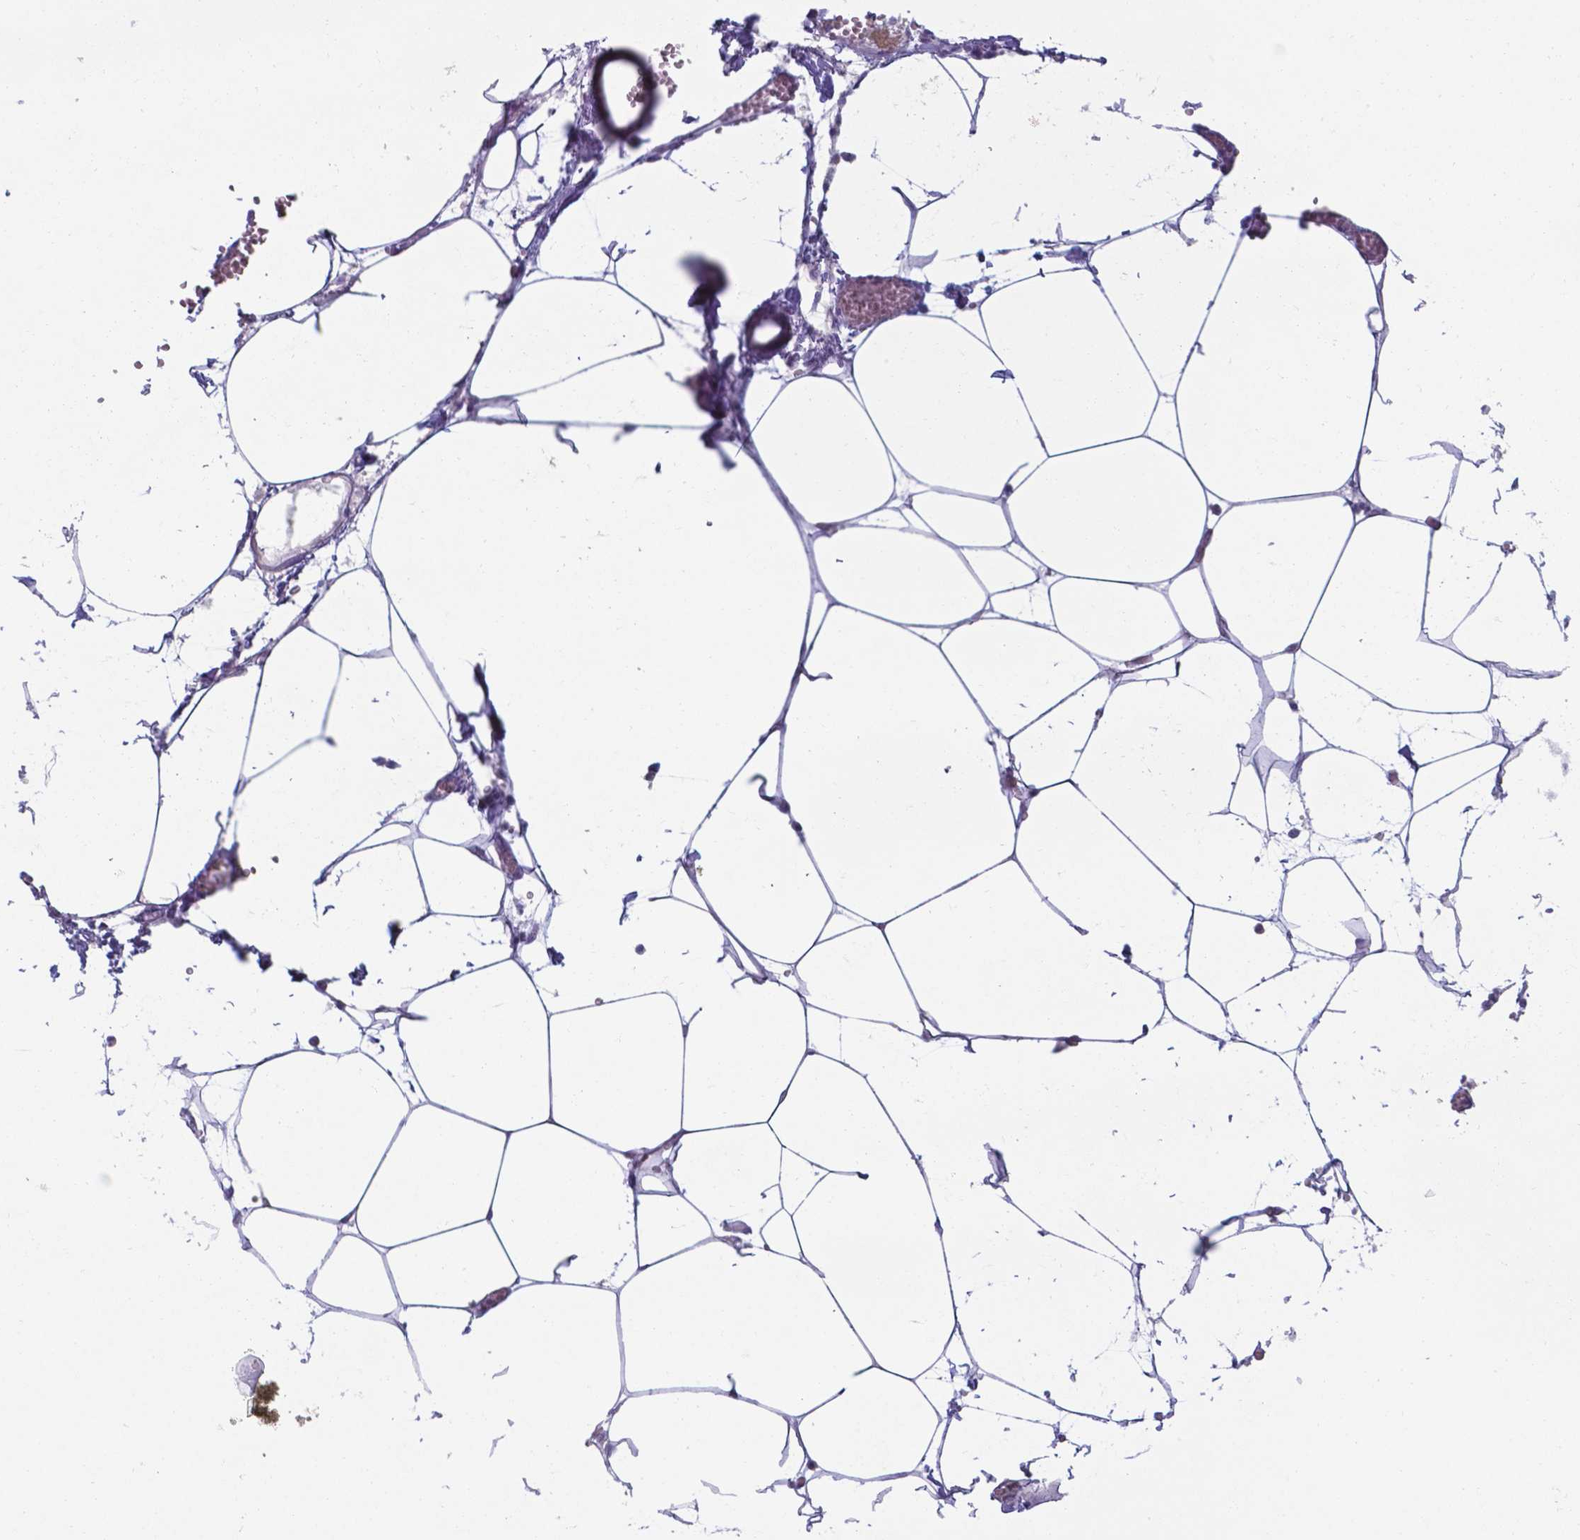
{"staining": {"intensity": "negative", "quantity": "none", "location": "none"}, "tissue": "adipose tissue", "cell_type": "Adipocytes", "image_type": "normal", "snomed": [{"axis": "morphology", "description": "Normal tissue, NOS"}, {"axis": "topography", "description": "Adipose tissue"}, {"axis": "topography", "description": "Pancreas"}, {"axis": "topography", "description": "Peripheral nerve tissue"}], "caption": "Immunohistochemistry of normal human adipose tissue displays no staining in adipocytes.", "gene": "UBE2J1", "patient": {"sex": "female", "age": 58}}